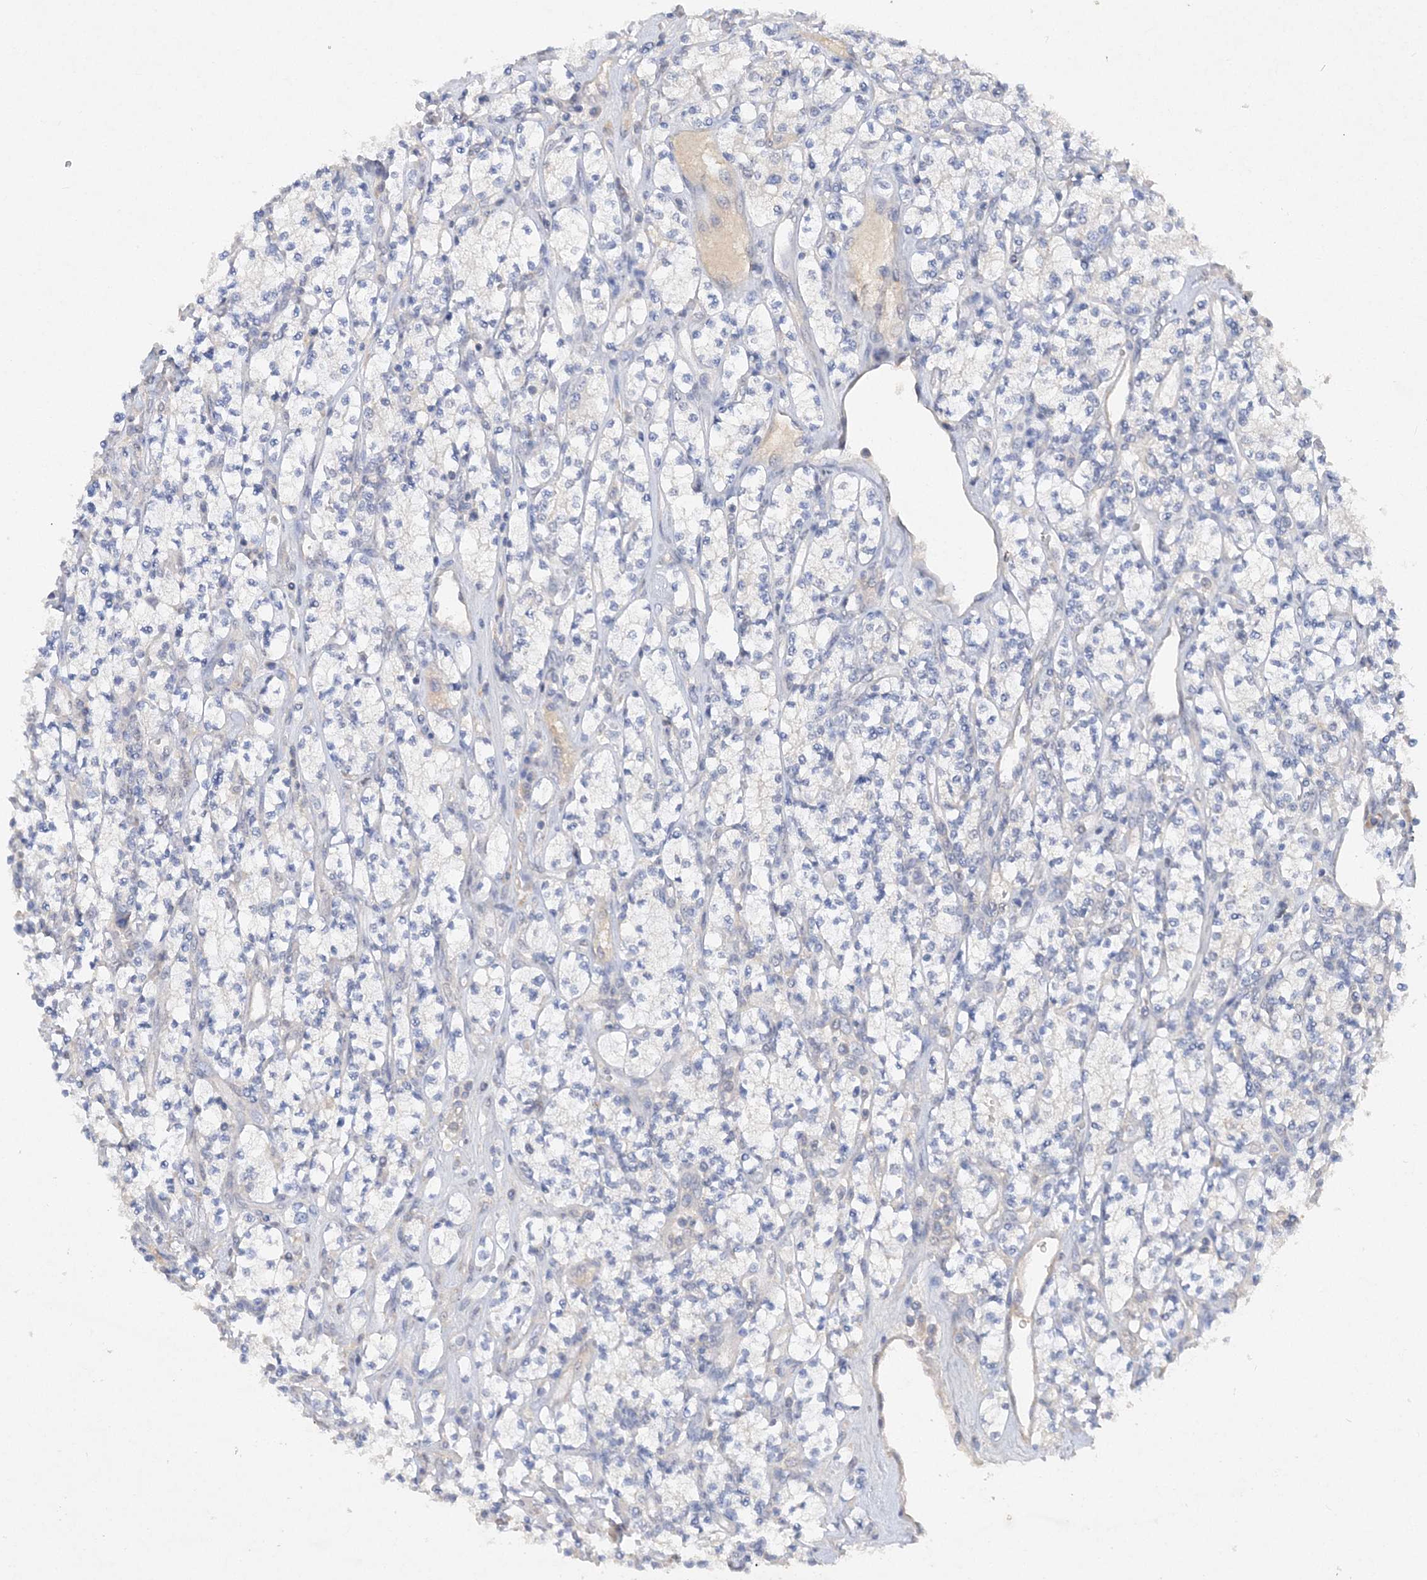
{"staining": {"intensity": "negative", "quantity": "none", "location": "none"}, "tissue": "renal cancer", "cell_type": "Tumor cells", "image_type": "cancer", "snomed": [{"axis": "morphology", "description": "Adenocarcinoma, NOS"}, {"axis": "topography", "description": "Kidney"}], "caption": "High magnification brightfield microscopy of adenocarcinoma (renal) stained with DAB (brown) and counterstained with hematoxylin (blue): tumor cells show no significant expression.", "gene": "C11orf58", "patient": {"sex": "male", "age": 77}}